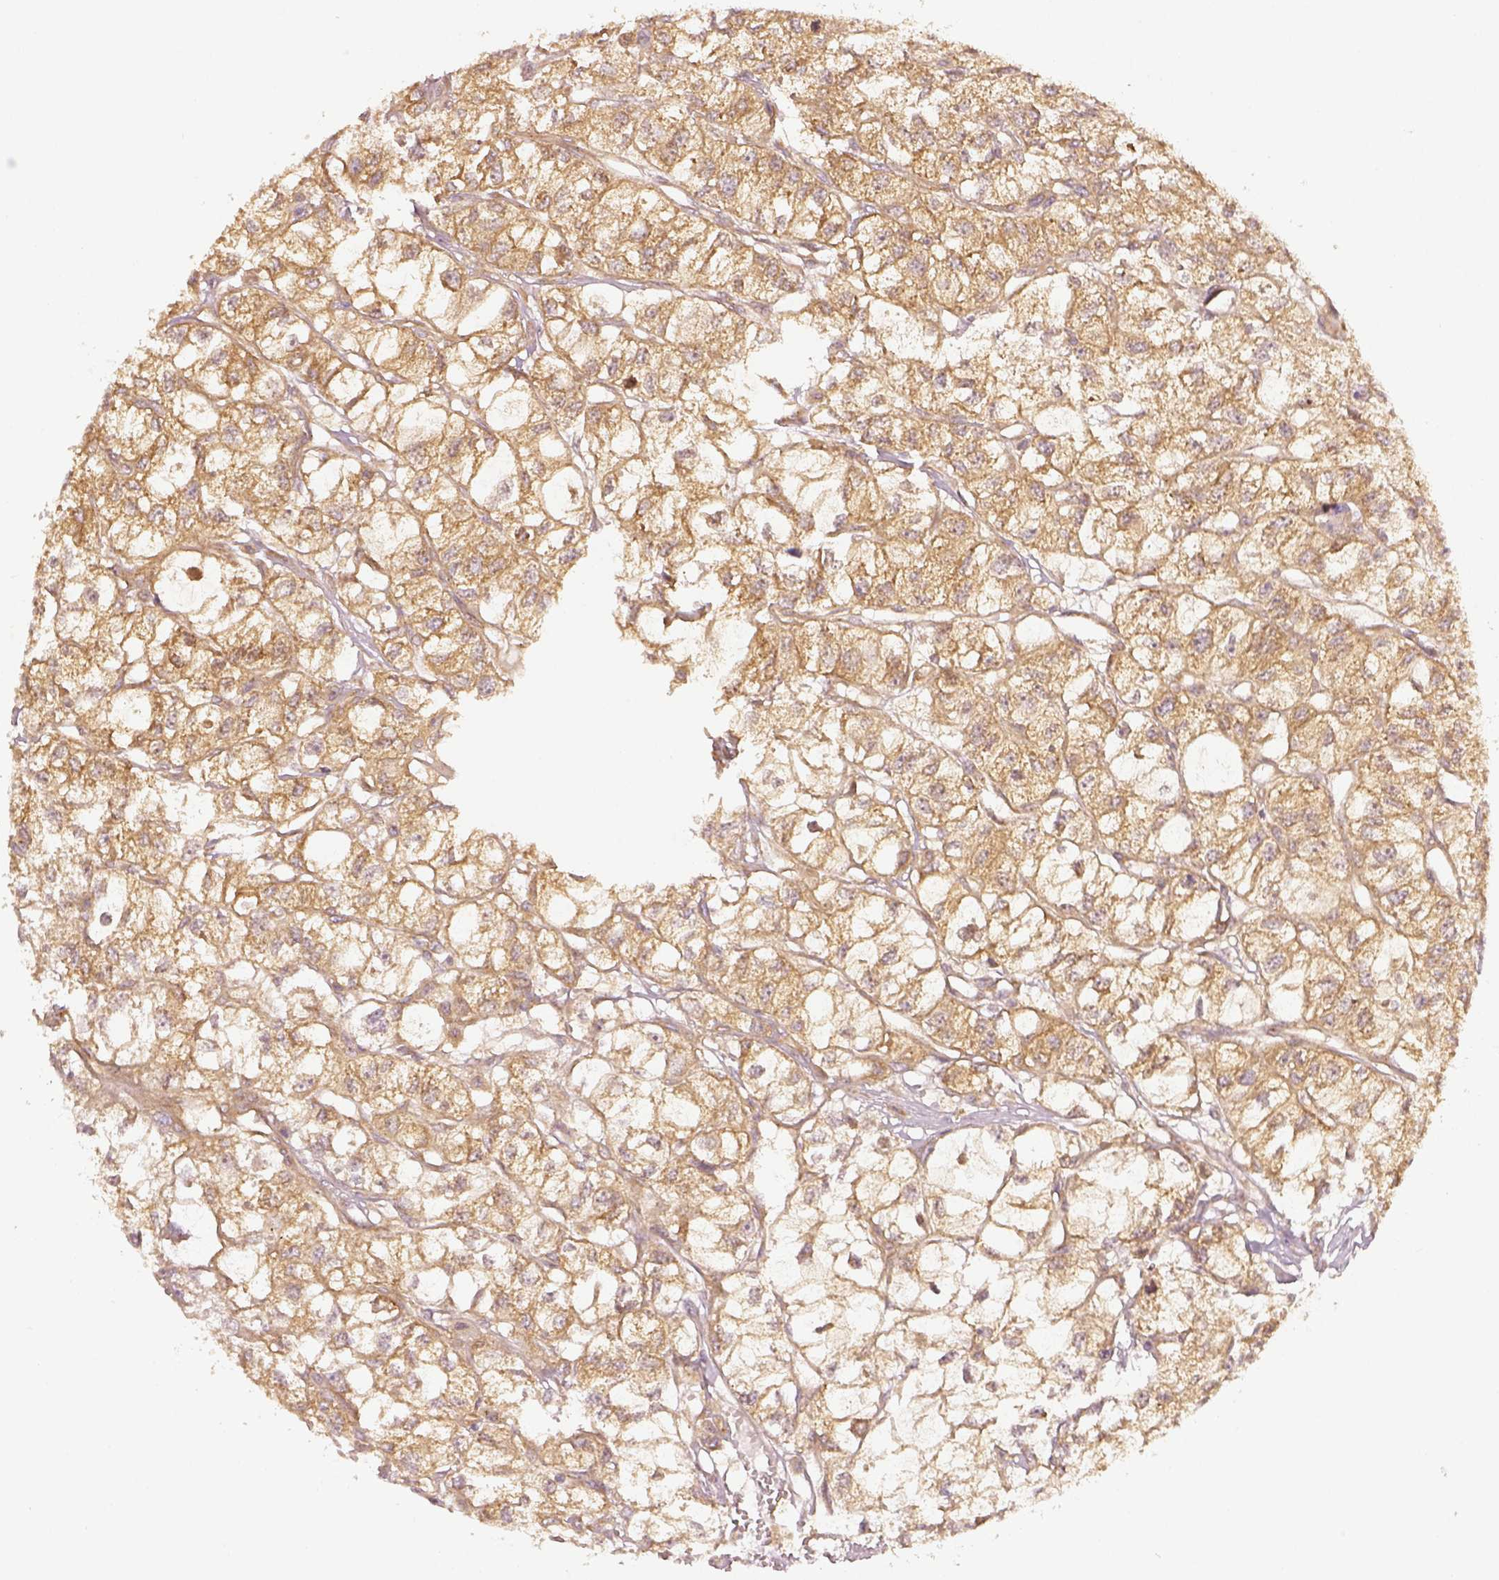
{"staining": {"intensity": "moderate", "quantity": ">75%", "location": "cytoplasmic/membranous"}, "tissue": "renal cancer", "cell_type": "Tumor cells", "image_type": "cancer", "snomed": [{"axis": "morphology", "description": "Adenocarcinoma, NOS"}, {"axis": "topography", "description": "Kidney"}], "caption": "There is medium levels of moderate cytoplasmic/membranous positivity in tumor cells of renal adenocarcinoma, as demonstrated by immunohistochemical staining (brown color).", "gene": "PAIP1", "patient": {"sex": "male", "age": 56}}